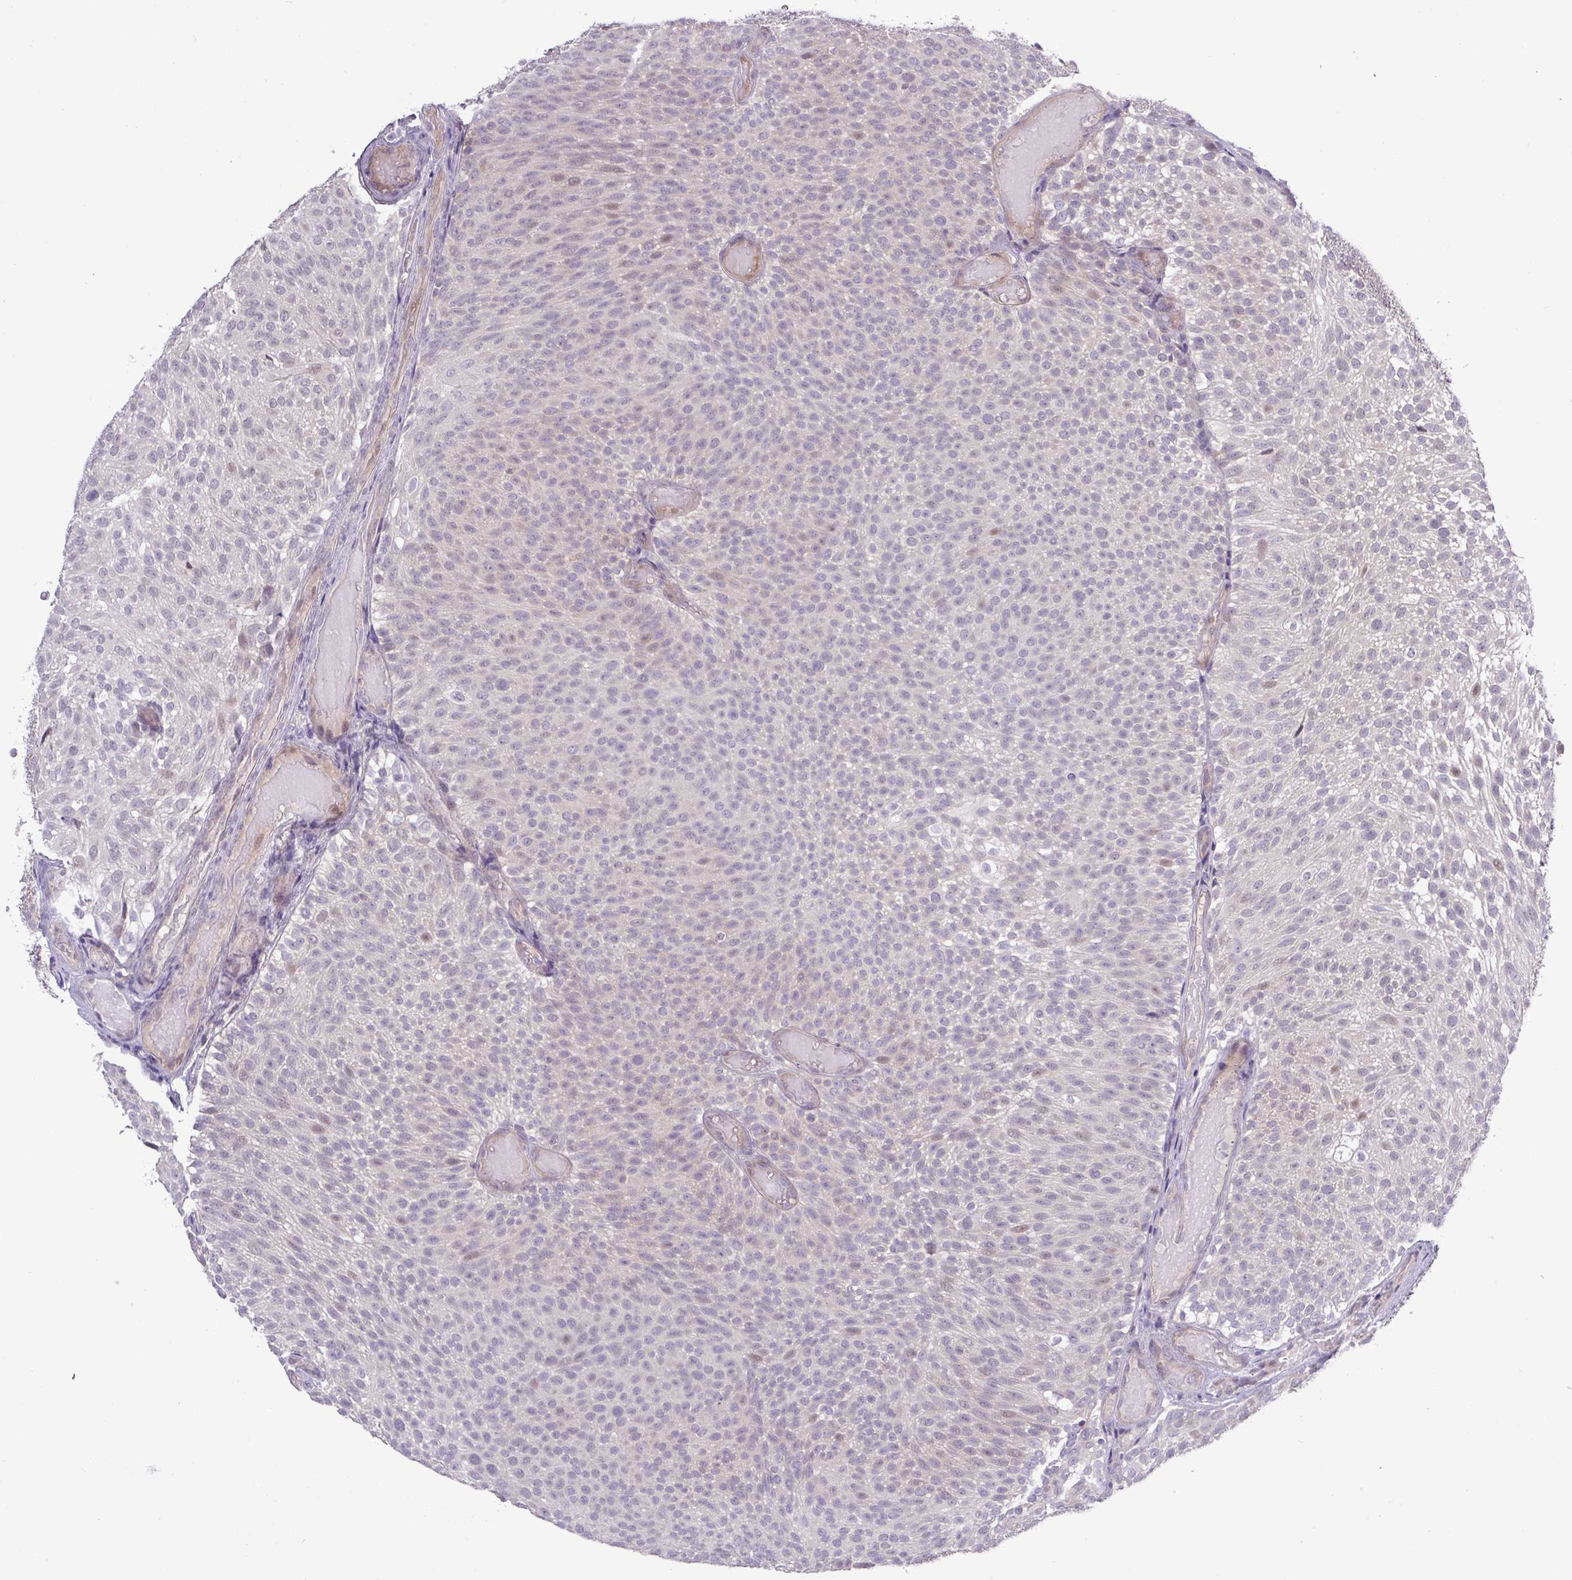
{"staining": {"intensity": "weak", "quantity": "<25%", "location": "nuclear"}, "tissue": "urothelial cancer", "cell_type": "Tumor cells", "image_type": "cancer", "snomed": [{"axis": "morphology", "description": "Urothelial carcinoma, Low grade"}, {"axis": "topography", "description": "Urinary bladder"}], "caption": "Tumor cells show no significant positivity in urothelial cancer.", "gene": "RIPPLY1", "patient": {"sex": "male", "age": 78}}